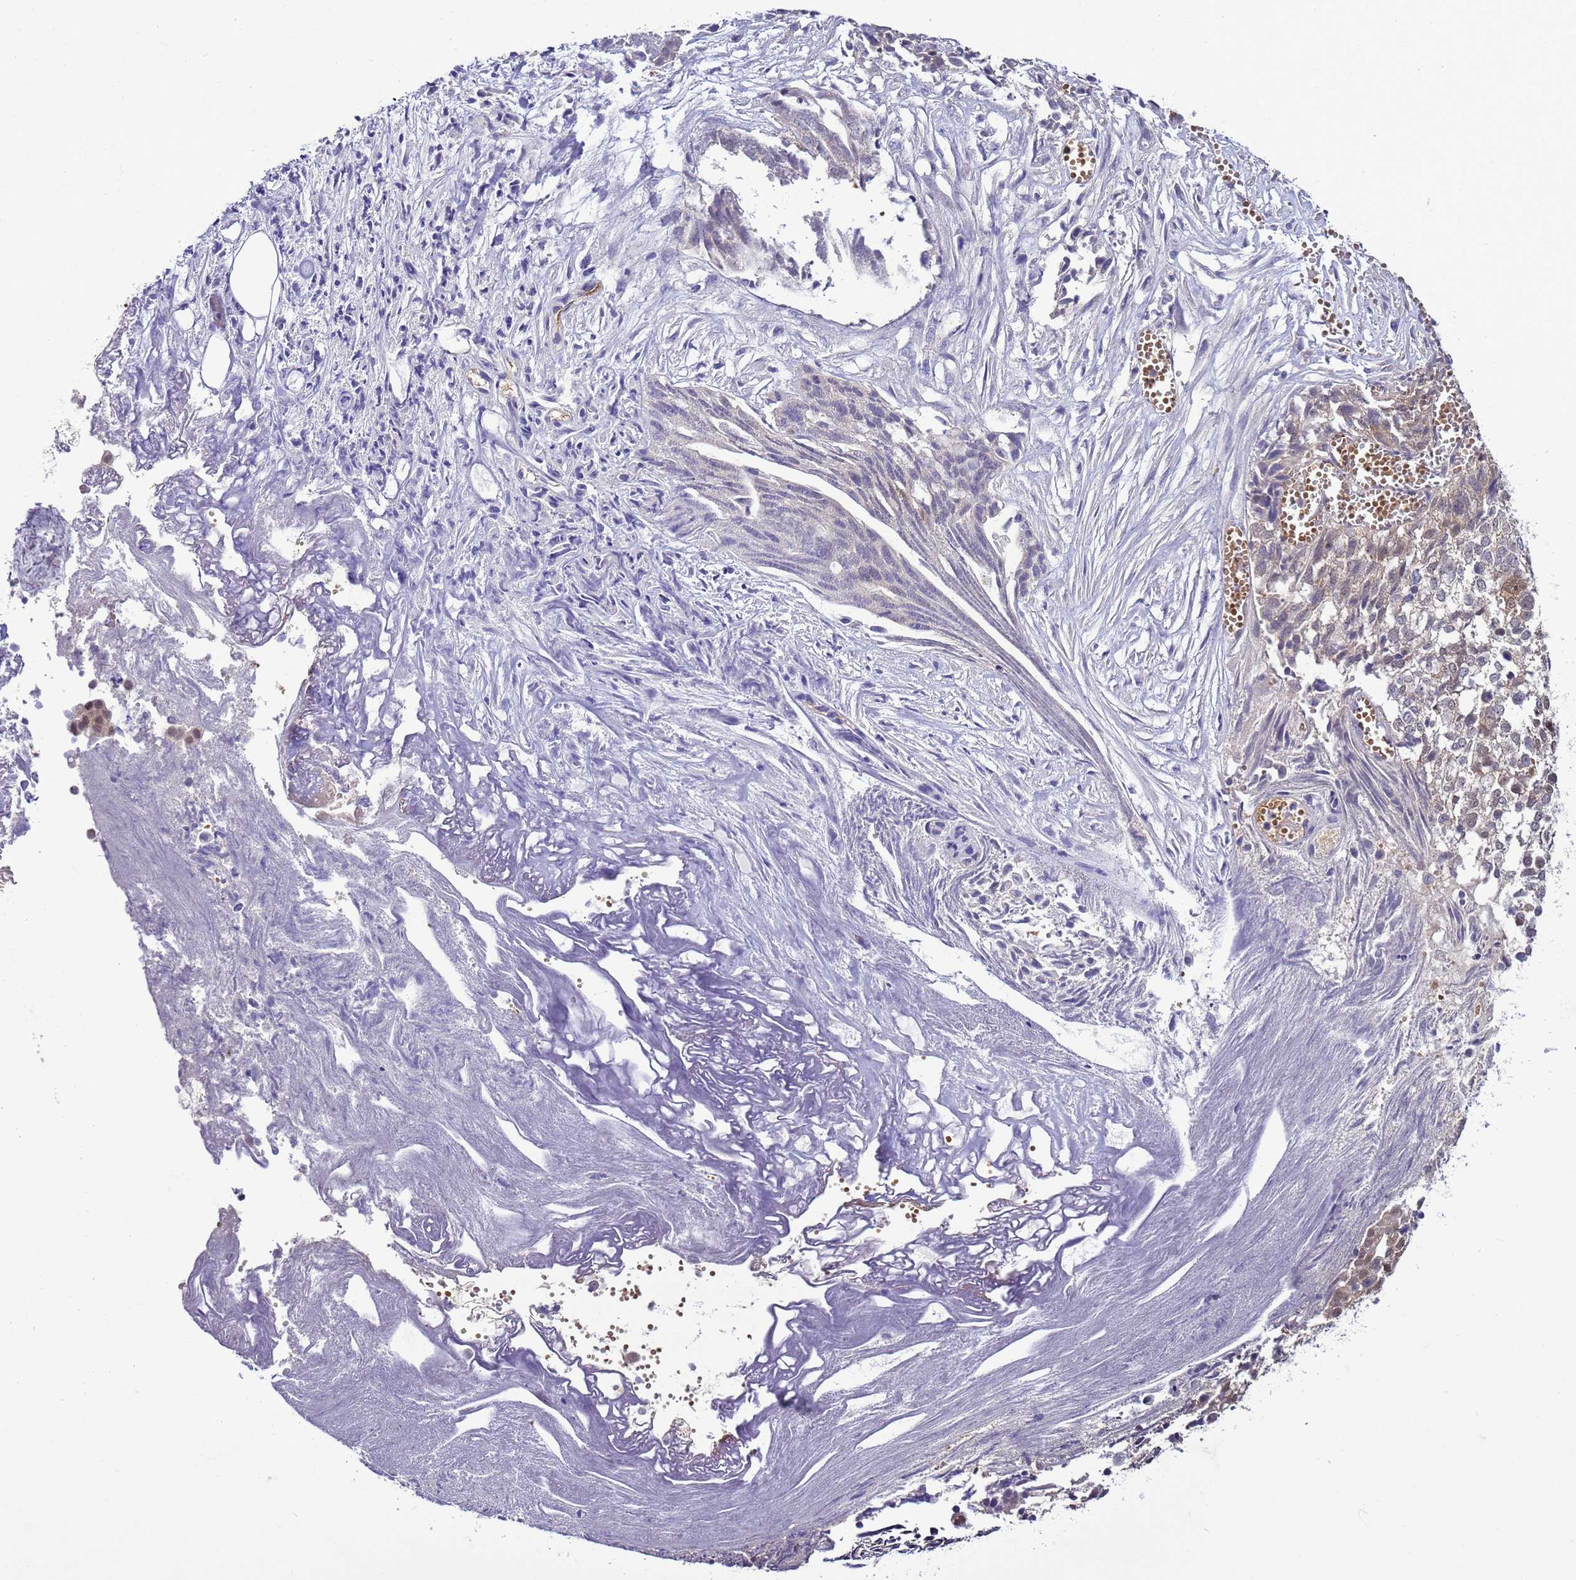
{"staining": {"intensity": "weak", "quantity": "25%-75%", "location": "cytoplasmic/membranous"}, "tissue": "ovarian cancer", "cell_type": "Tumor cells", "image_type": "cancer", "snomed": [{"axis": "morphology", "description": "Cystadenocarcinoma, serous, NOS"}, {"axis": "topography", "description": "Soft tissue"}, {"axis": "topography", "description": "Ovary"}], "caption": "Immunohistochemistry (DAB) staining of human serous cystadenocarcinoma (ovarian) demonstrates weak cytoplasmic/membranous protein expression in approximately 25%-75% of tumor cells.", "gene": "DDI2", "patient": {"sex": "female", "age": 57}}